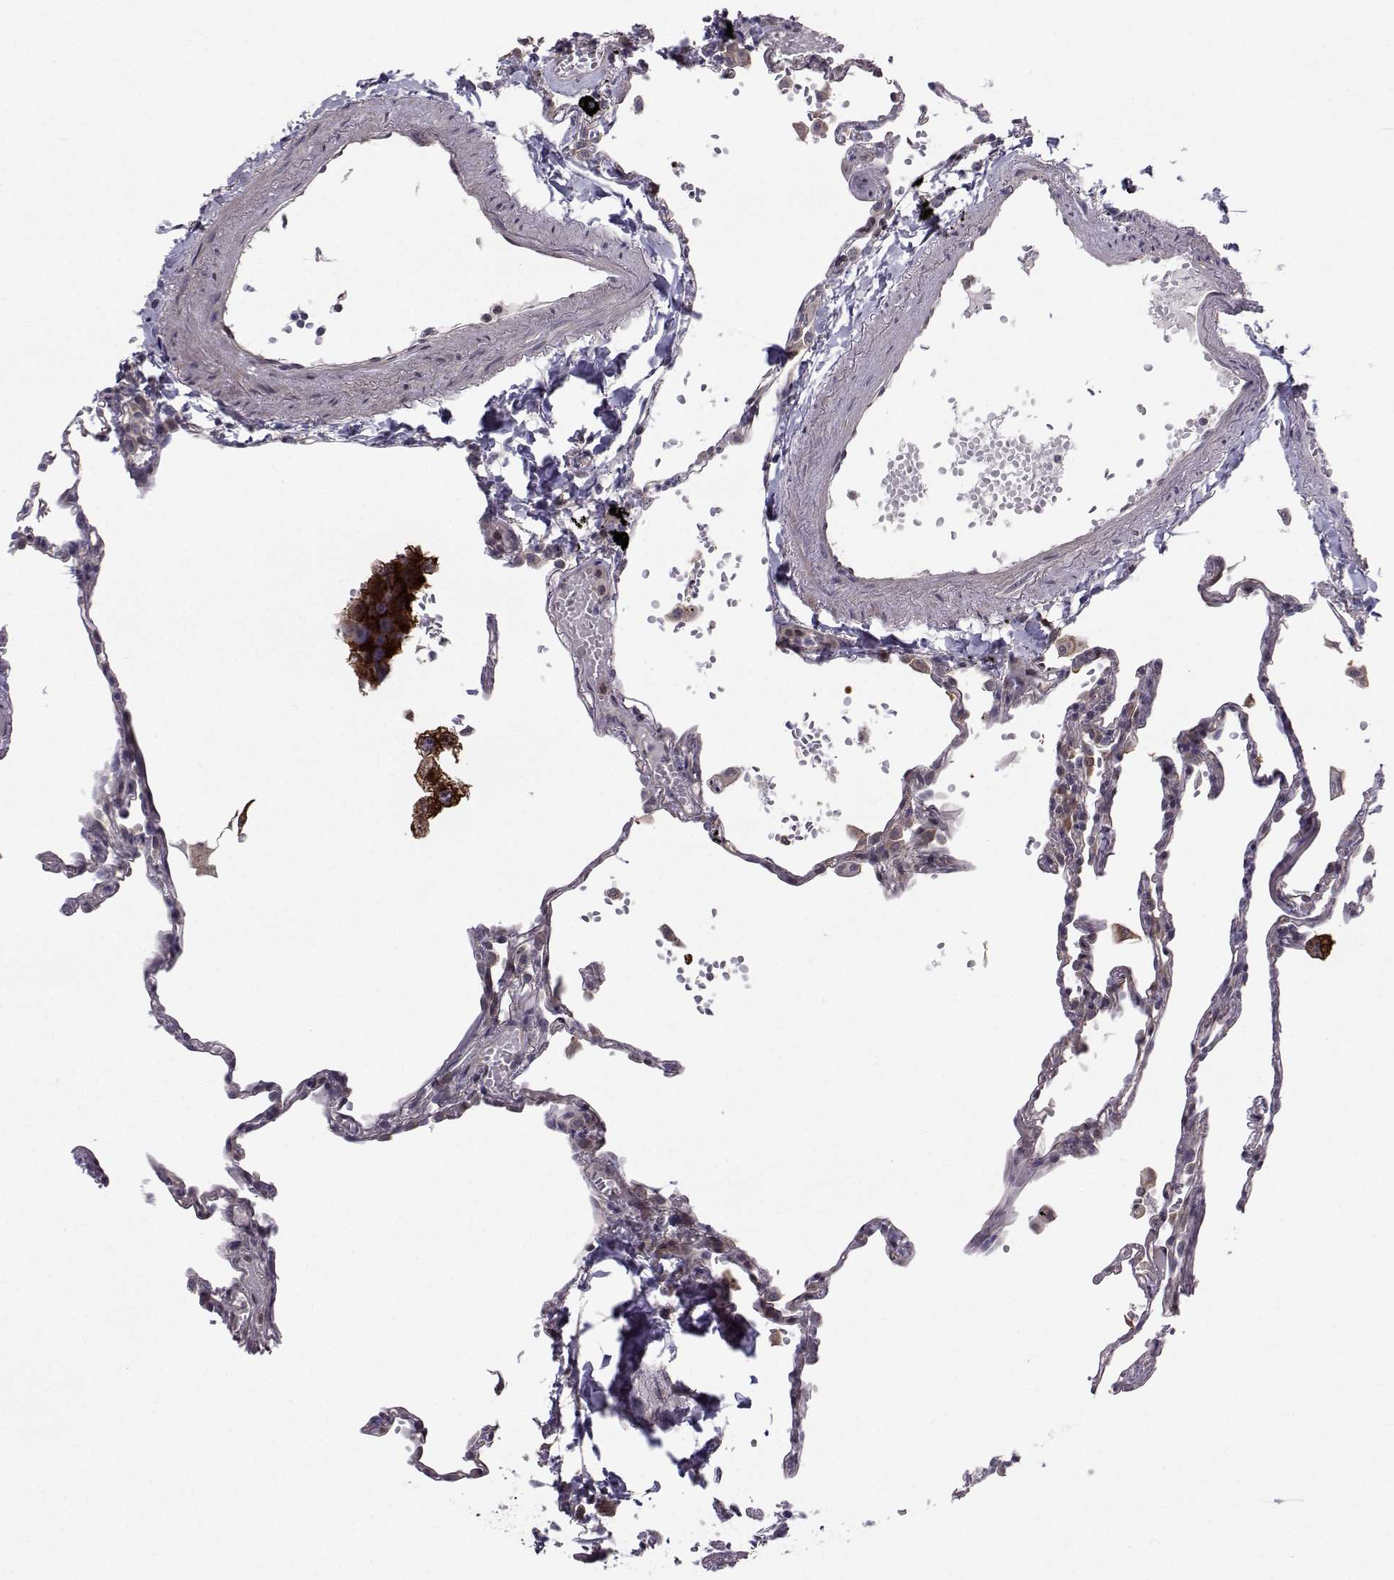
{"staining": {"intensity": "negative", "quantity": "none", "location": "none"}, "tissue": "lung", "cell_type": "Alveolar cells", "image_type": "normal", "snomed": [{"axis": "morphology", "description": "Normal tissue, NOS"}, {"axis": "topography", "description": "Lung"}], "caption": "DAB (3,3'-diaminobenzidine) immunohistochemical staining of unremarkable lung demonstrates no significant expression in alveolar cells. Brightfield microscopy of immunohistochemistry stained with DAB (3,3'-diaminobenzidine) (brown) and hematoxylin (blue), captured at high magnification.", "gene": "HSP90AB1", "patient": {"sex": "male", "age": 78}}